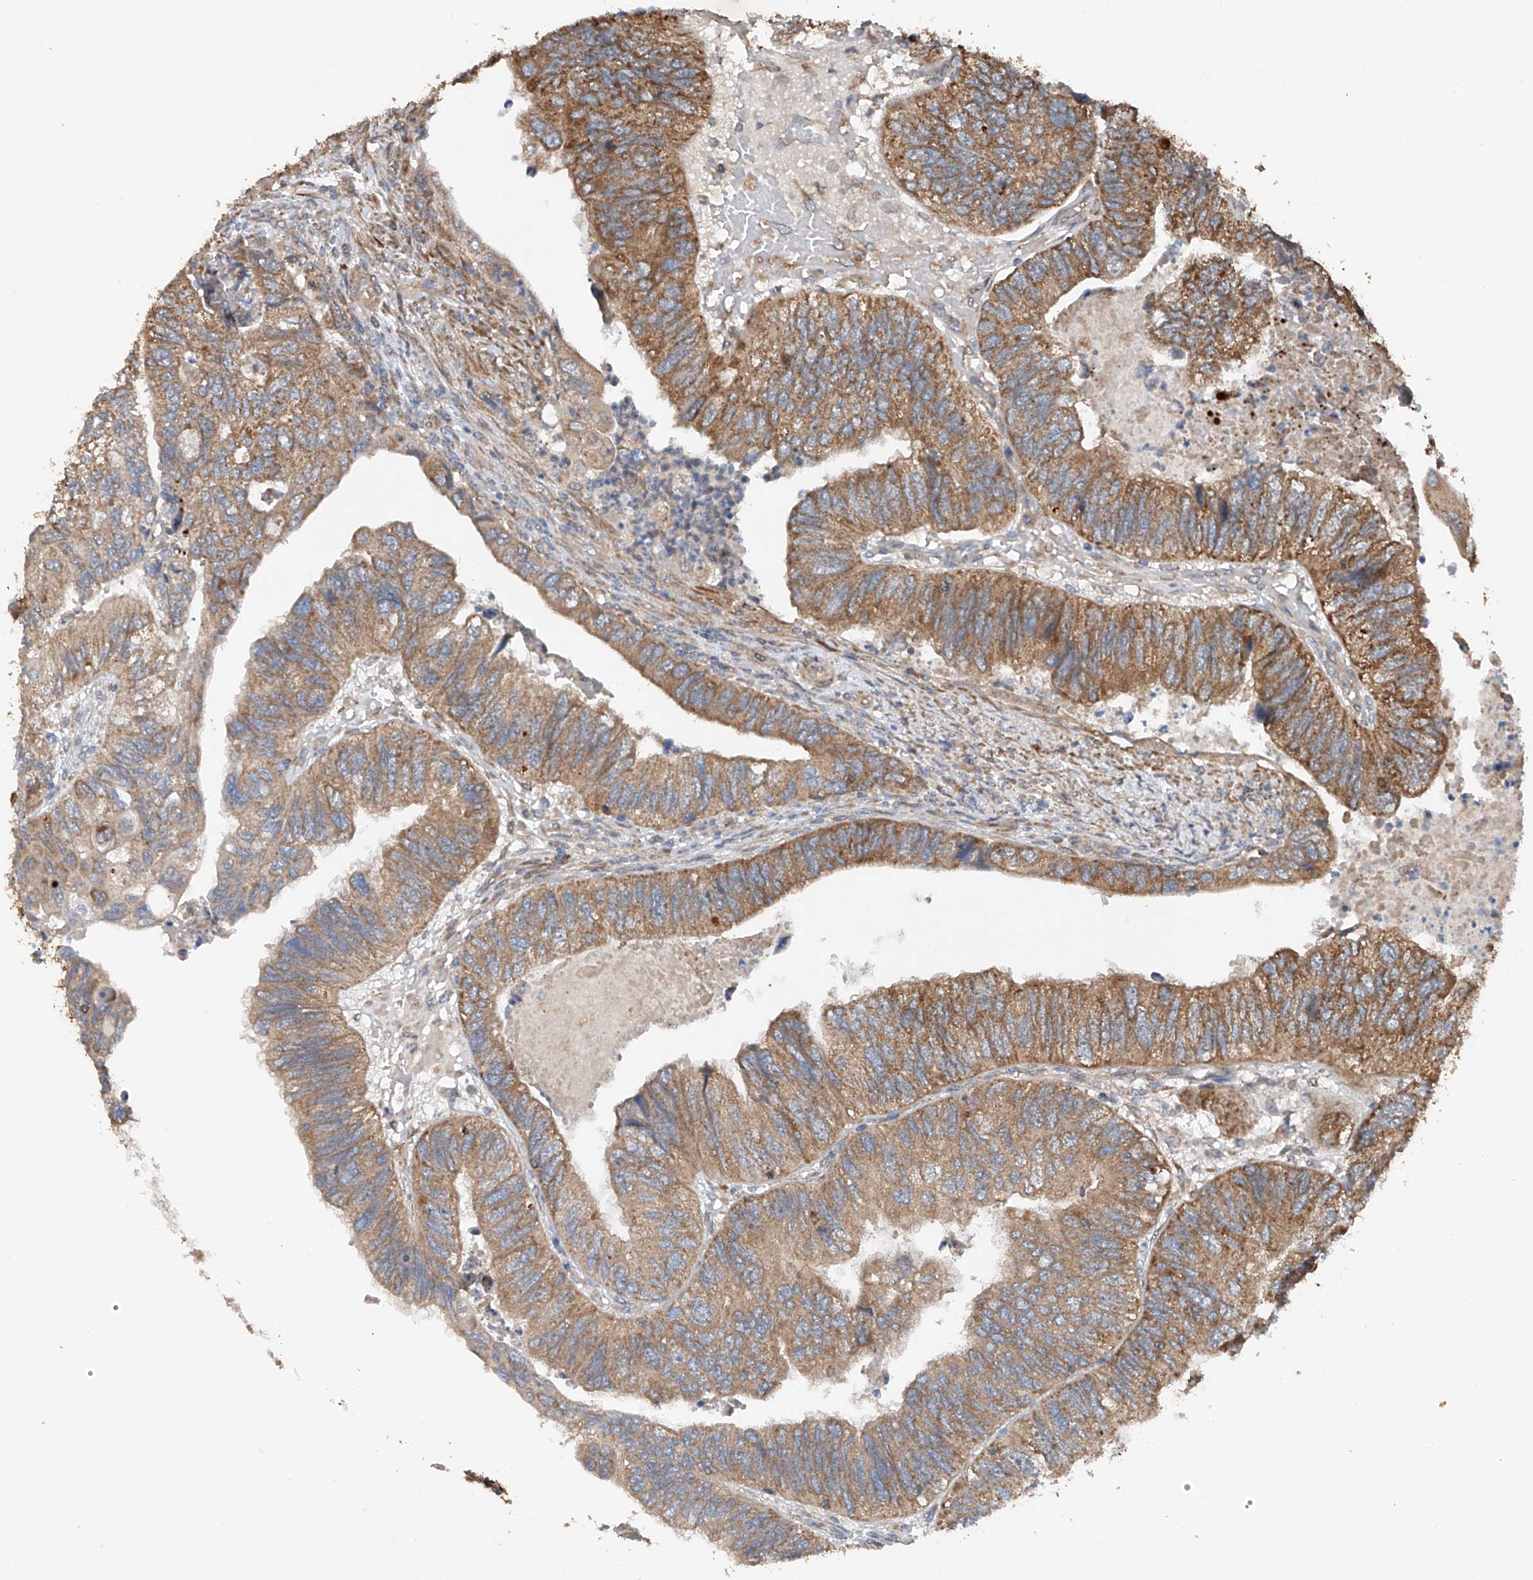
{"staining": {"intensity": "moderate", "quantity": ">75%", "location": "cytoplasmic/membranous"}, "tissue": "colorectal cancer", "cell_type": "Tumor cells", "image_type": "cancer", "snomed": [{"axis": "morphology", "description": "Adenocarcinoma, NOS"}, {"axis": "topography", "description": "Rectum"}], "caption": "Moderate cytoplasmic/membranous expression is present in about >75% of tumor cells in adenocarcinoma (colorectal).", "gene": "CEP85L", "patient": {"sex": "male", "age": 63}}